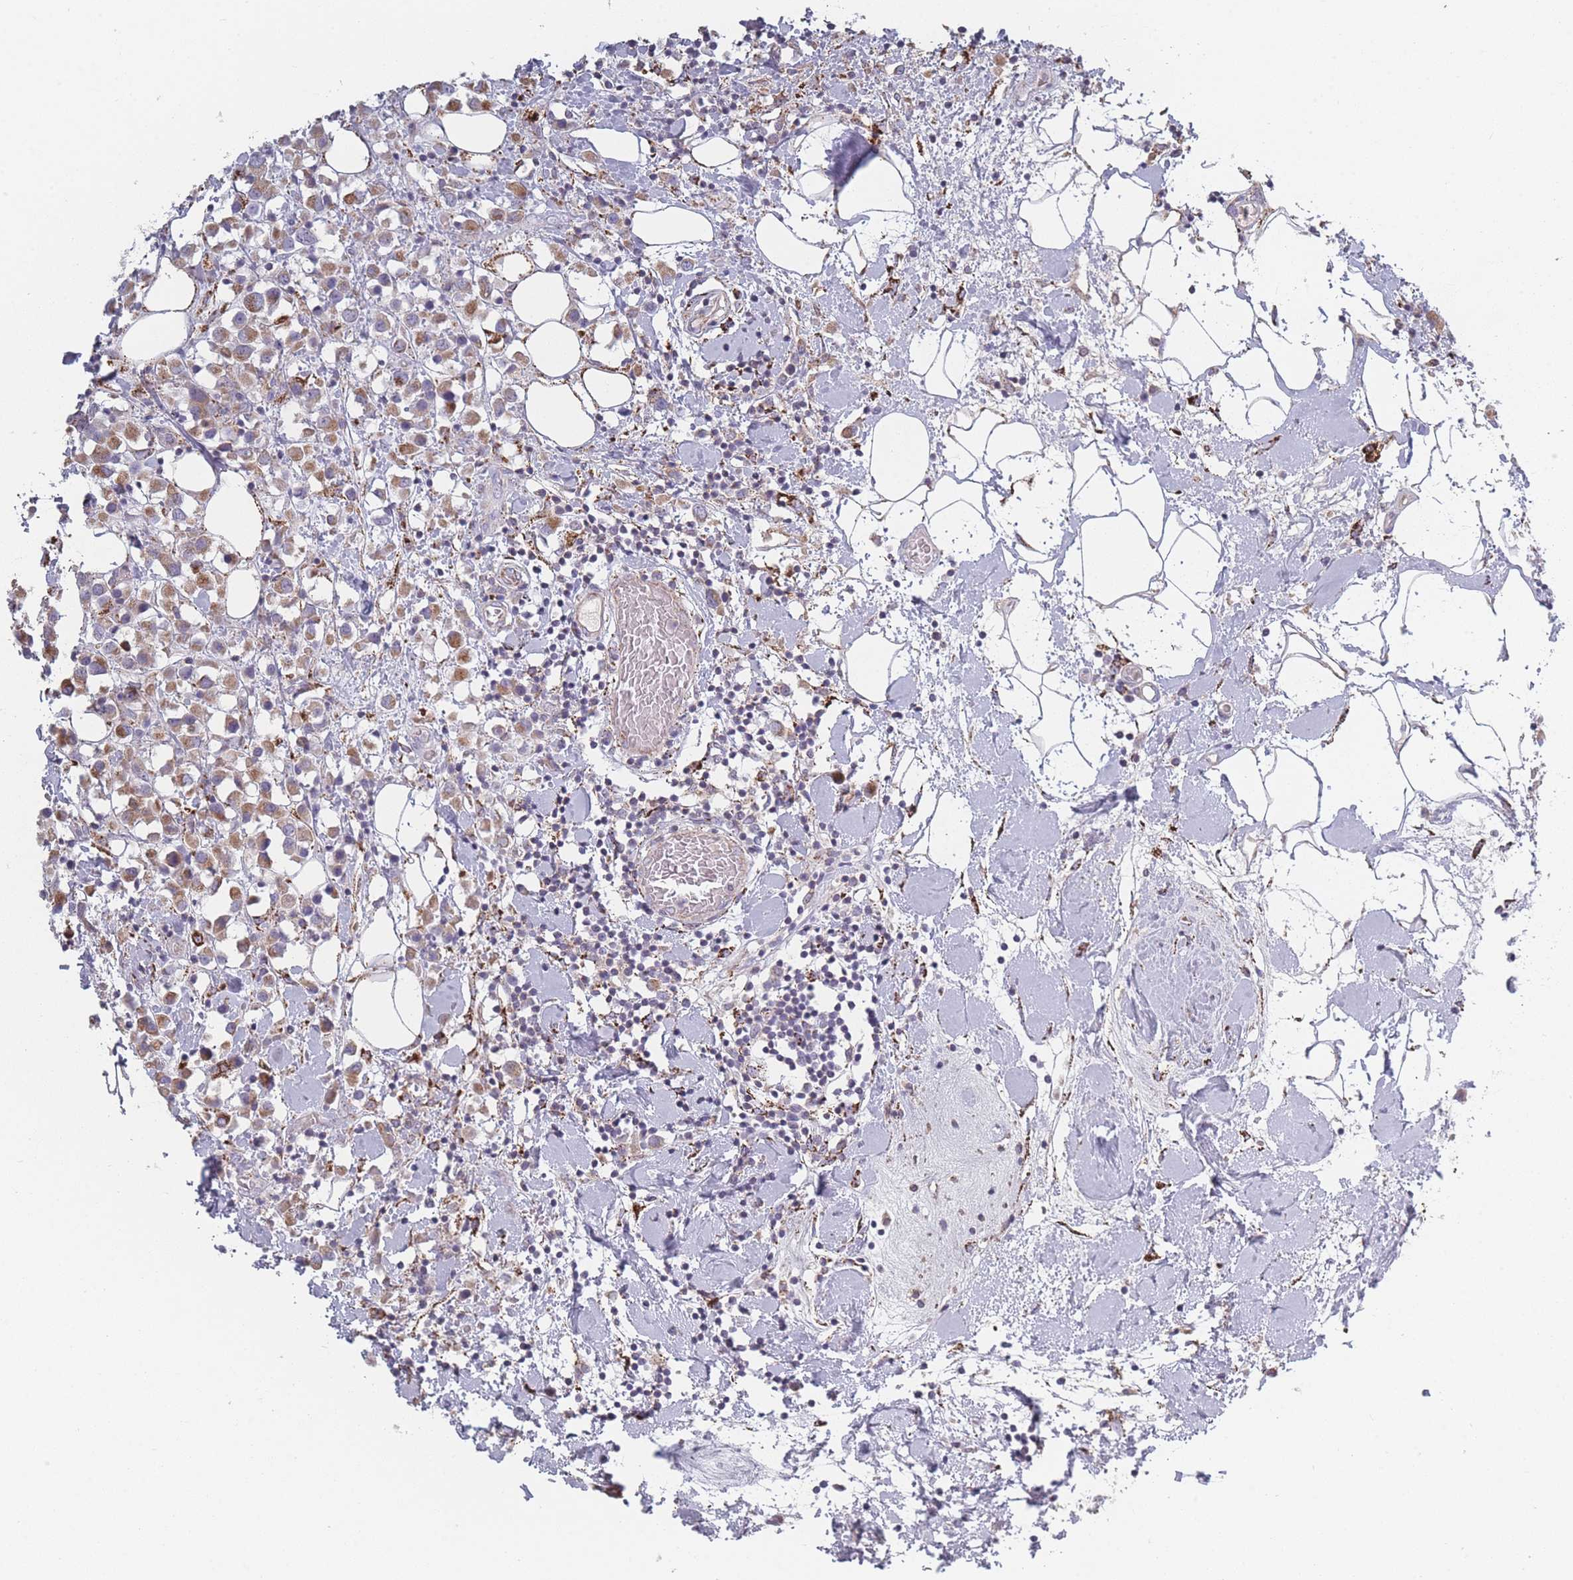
{"staining": {"intensity": "moderate", "quantity": ">75%", "location": "cytoplasmic/membranous"}, "tissue": "breast cancer", "cell_type": "Tumor cells", "image_type": "cancer", "snomed": [{"axis": "morphology", "description": "Duct carcinoma"}, {"axis": "topography", "description": "Breast"}], "caption": "This image shows immunohistochemistry staining of breast cancer (infiltrating ductal carcinoma), with medium moderate cytoplasmic/membranous staining in approximately >75% of tumor cells.", "gene": "PEX11B", "patient": {"sex": "female", "age": 61}}